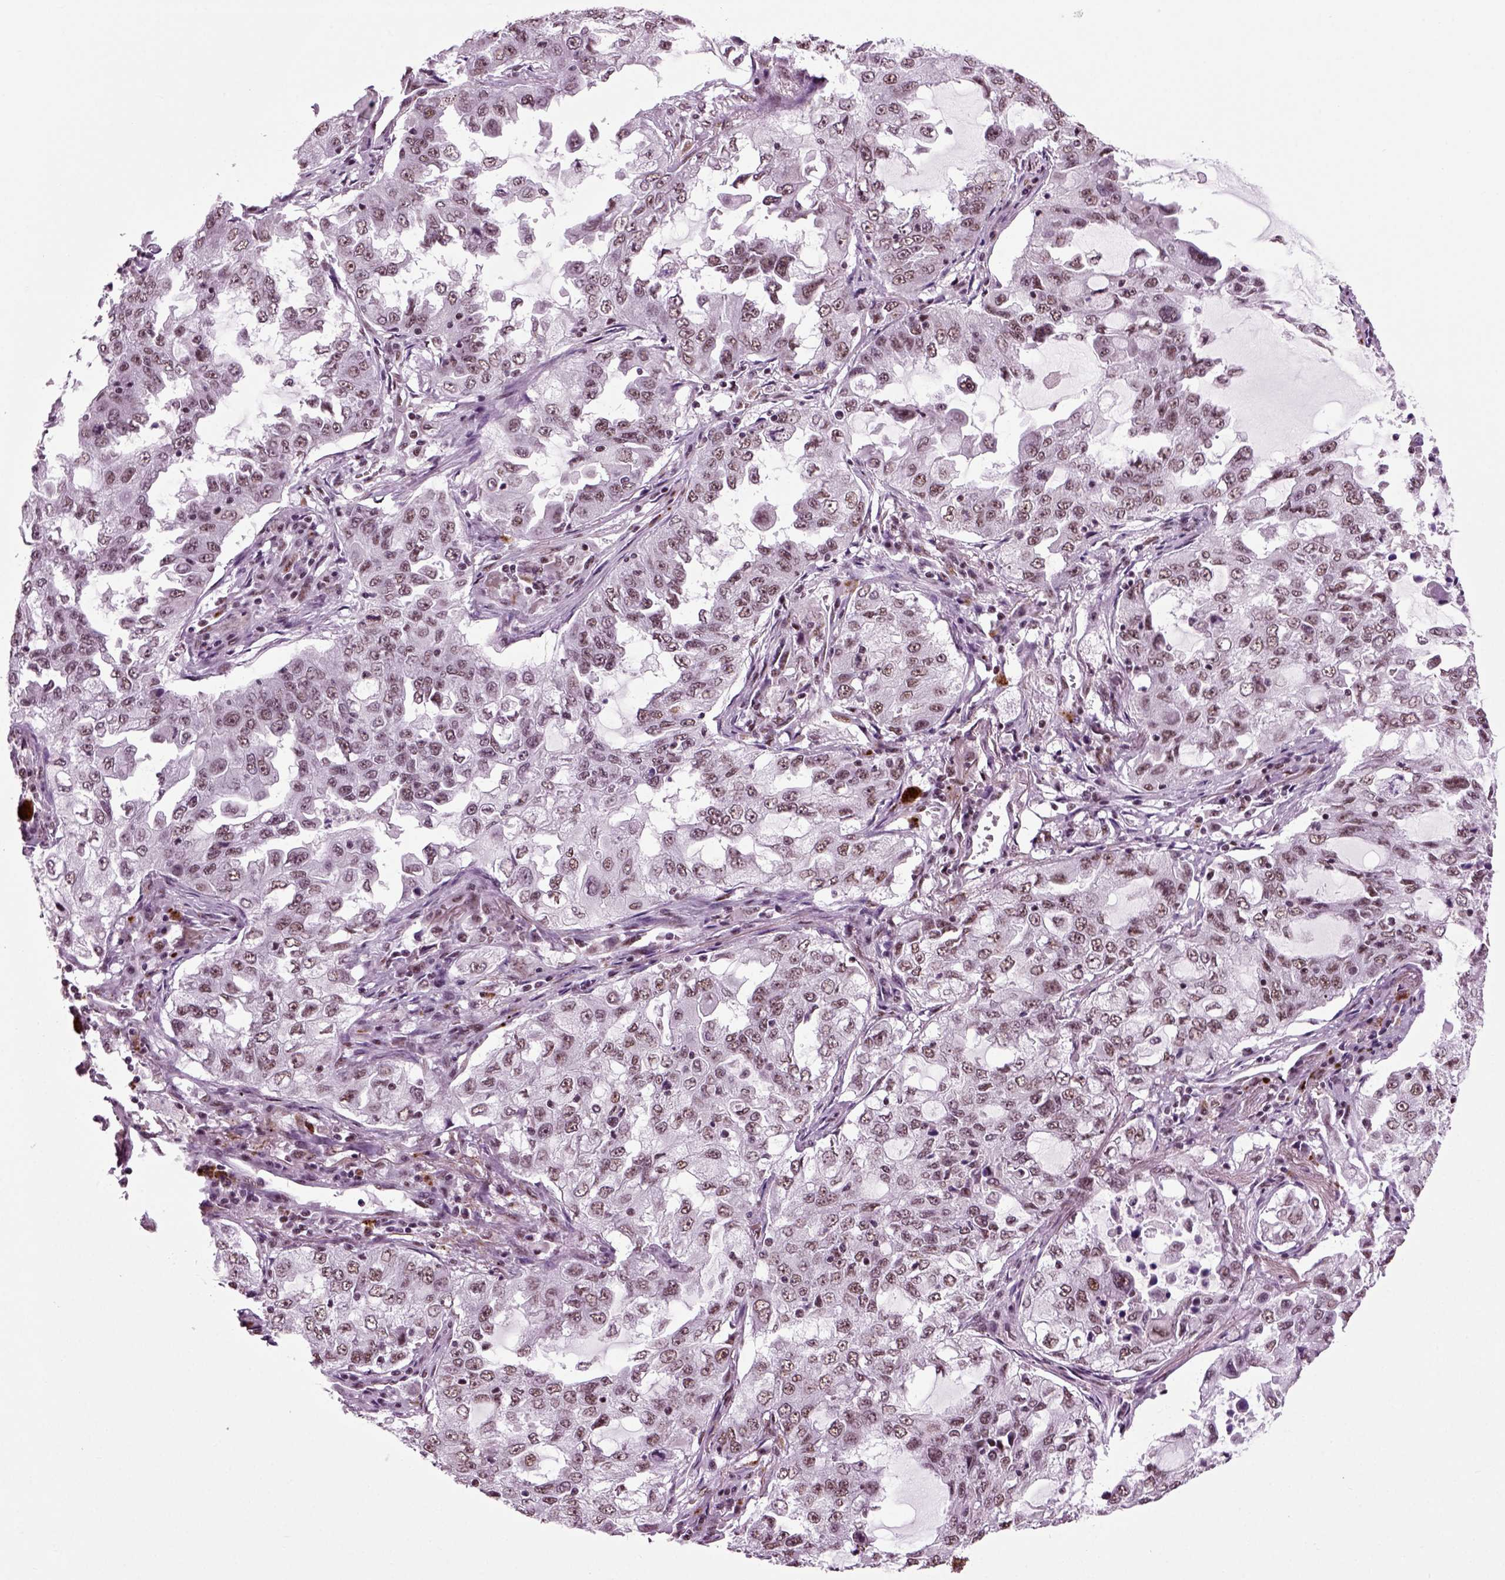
{"staining": {"intensity": "weak", "quantity": ">75%", "location": "nuclear"}, "tissue": "lung cancer", "cell_type": "Tumor cells", "image_type": "cancer", "snomed": [{"axis": "morphology", "description": "Adenocarcinoma, NOS"}, {"axis": "topography", "description": "Lung"}], "caption": "Protein staining of lung adenocarcinoma tissue demonstrates weak nuclear expression in approximately >75% of tumor cells. Using DAB (brown) and hematoxylin (blue) stains, captured at high magnification using brightfield microscopy.", "gene": "RCOR3", "patient": {"sex": "female", "age": 61}}